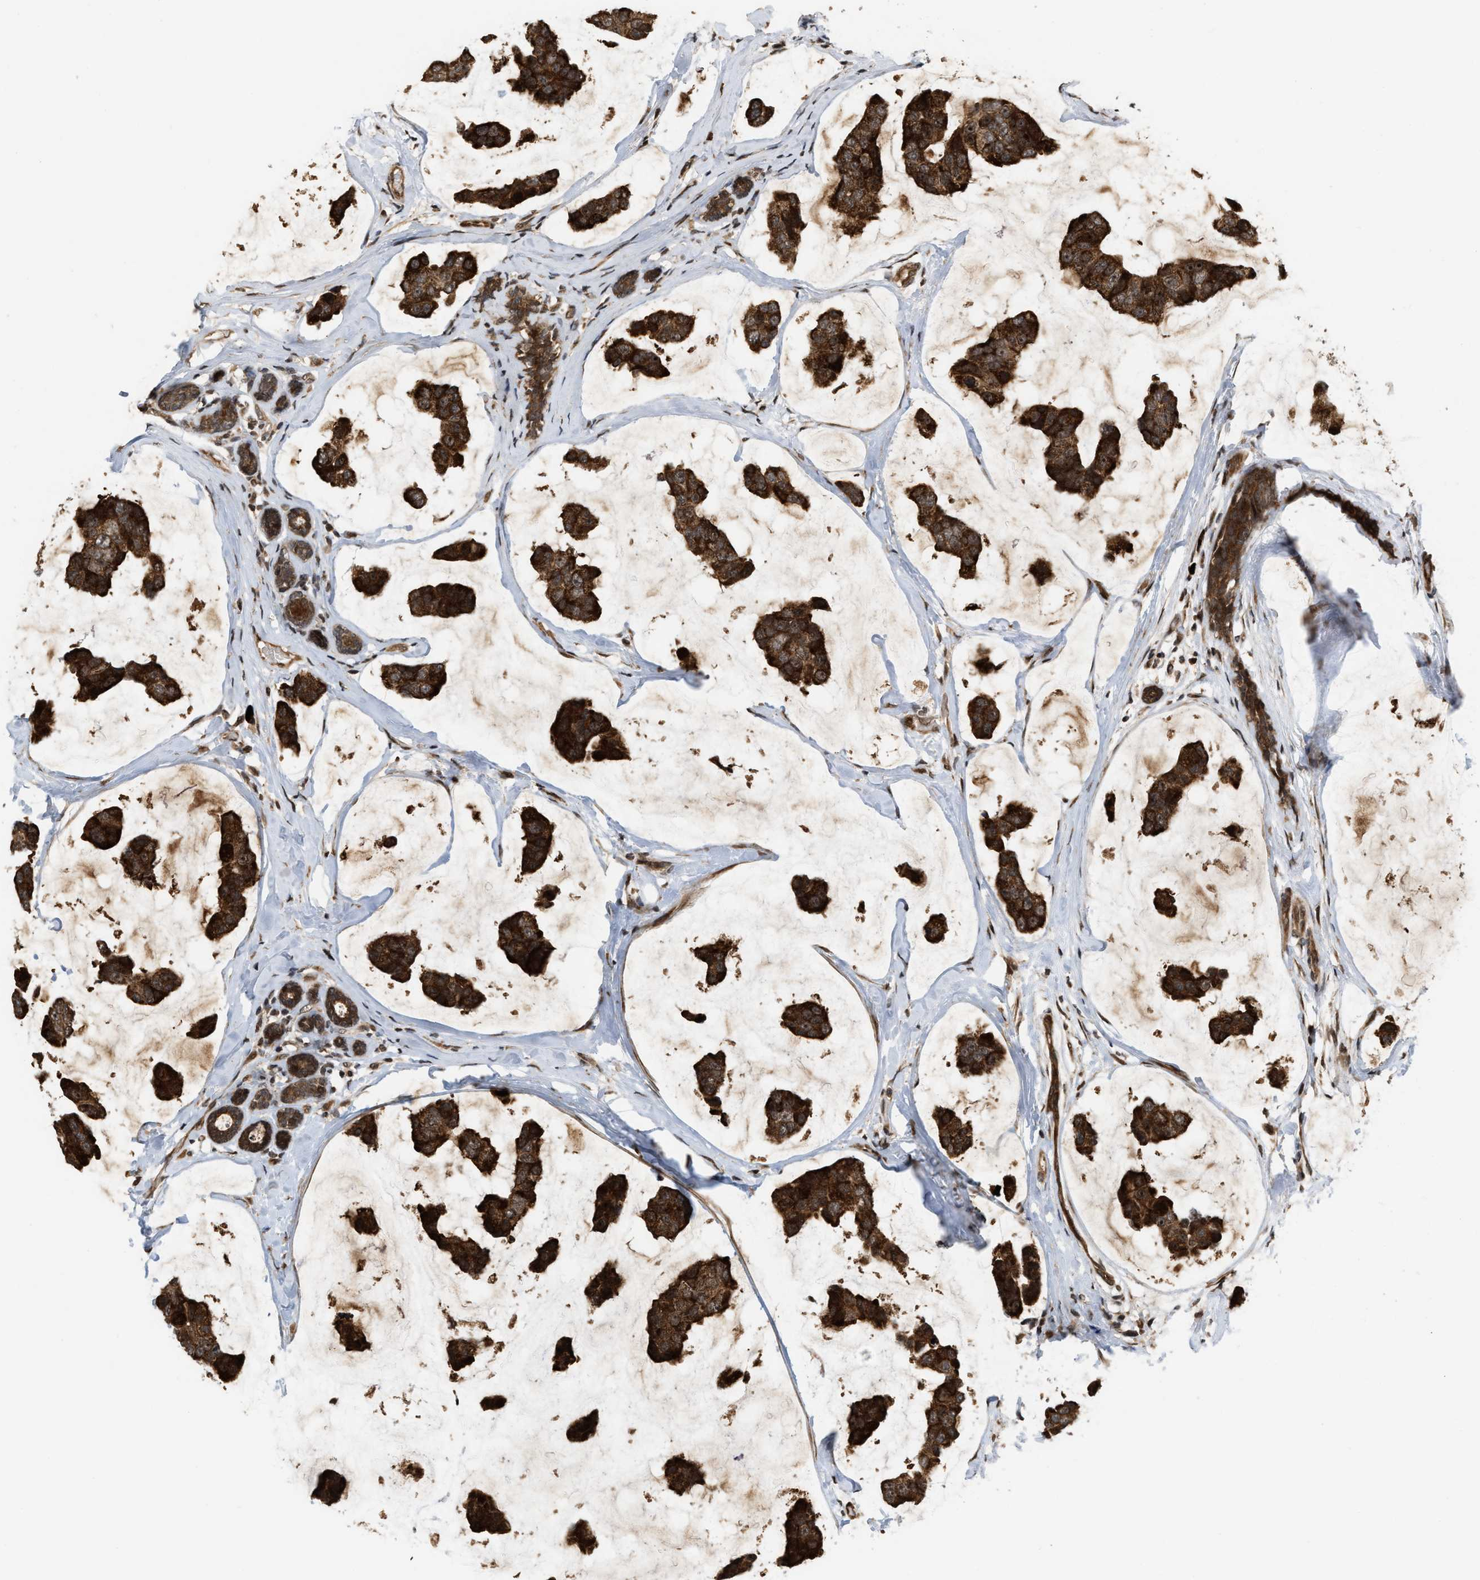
{"staining": {"intensity": "strong", "quantity": ">75%", "location": "cytoplasmic/membranous,nuclear"}, "tissue": "breast cancer", "cell_type": "Tumor cells", "image_type": "cancer", "snomed": [{"axis": "morphology", "description": "Normal tissue, NOS"}, {"axis": "morphology", "description": "Duct carcinoma"}, {"axis": "topography", "description": "Breast"}], "caption": "Infiltrating ductal carcinoma (breast) tissue reveals strong cytoplasmic/membranous and nuclear expression in approximately >75% of tumor cells, visualized by immunohistochemistry.", "gene": "ELP2", "patient": {"sex": "female", "age": 50}}